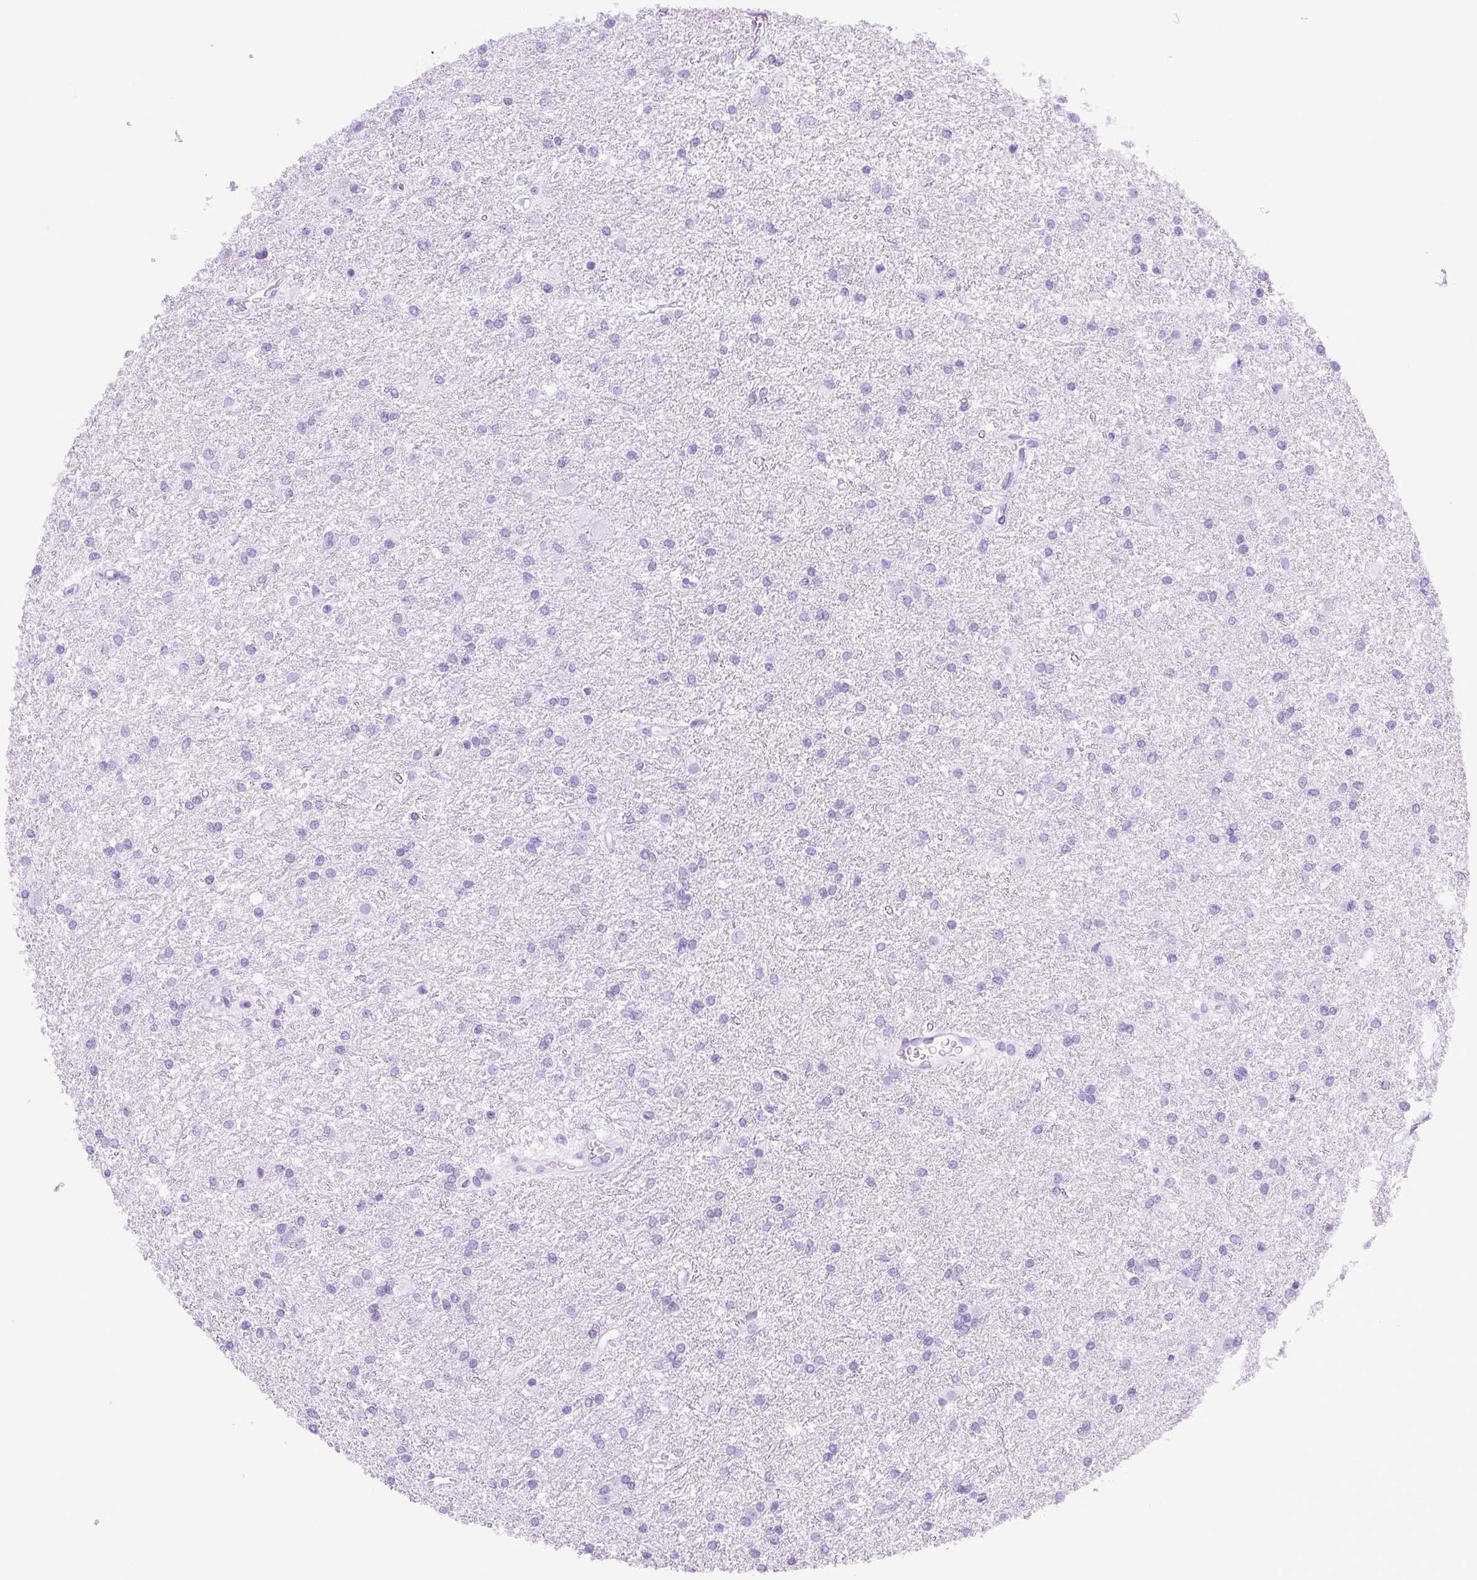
{"staining": {"intensity": "negative", "quantity": "none", "location": "none"}, "tissue": "glioma", "cell_type": "Tumor cells", "image_type": "cancer", "snomed": [{"axis": "morphology", "description": "Glioma, malignant, High grade"}, {"axis": "topography", "description": "Brain"}], "caption": "Tumor cells are negative for protein expression in human glioma. (DAB (3,3'-diaminobenzidine) immunohistochemistry visualized using brightfield microscopy, high magnification).", "gene": "RNF212B", "patient": {"sex": "female", "age": 50}}